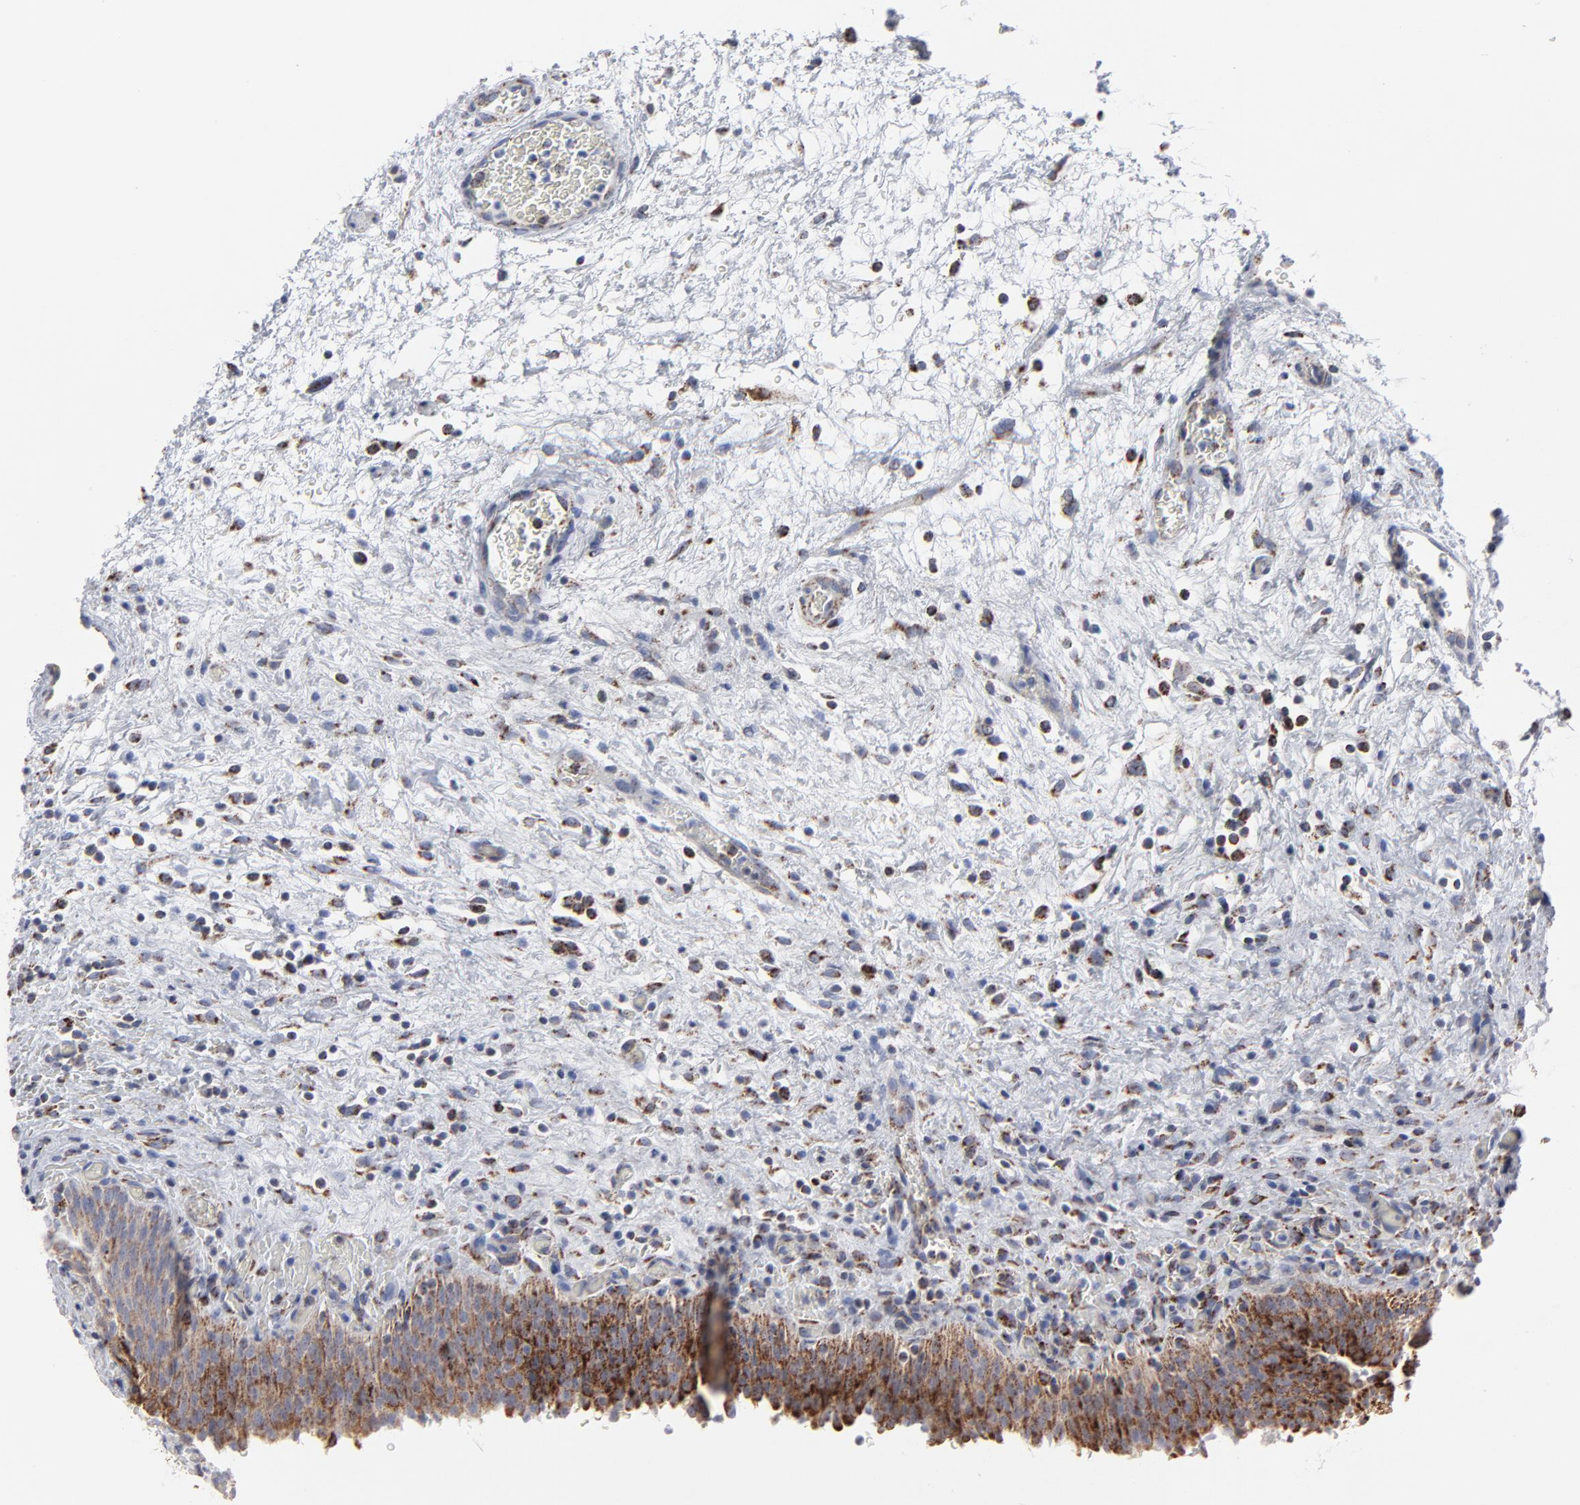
{"staining": {"intensity": "moderate", "quantity": ">75%", "location": "cytoplasmic/membranous"}, "tissue": "urinary bladder", "cell_type": "Urothelial cells", "image_type": "normal", "snomed": [{"axis": "morphology", "description": "Normal tissue, NOS"}, {"axis": "topography", "description": "Urinary bladder"}], "caption": "Benign urinary bladder displays moderate cytoplasmic/membranous staining in about >75% of urothelial cells, visualized by immunohistochemistry. The protein is shown in brown color, while the nuclei are stained blue.", "gene": "TXNRD2", "patient": {"sex": "male", "age": 51}}